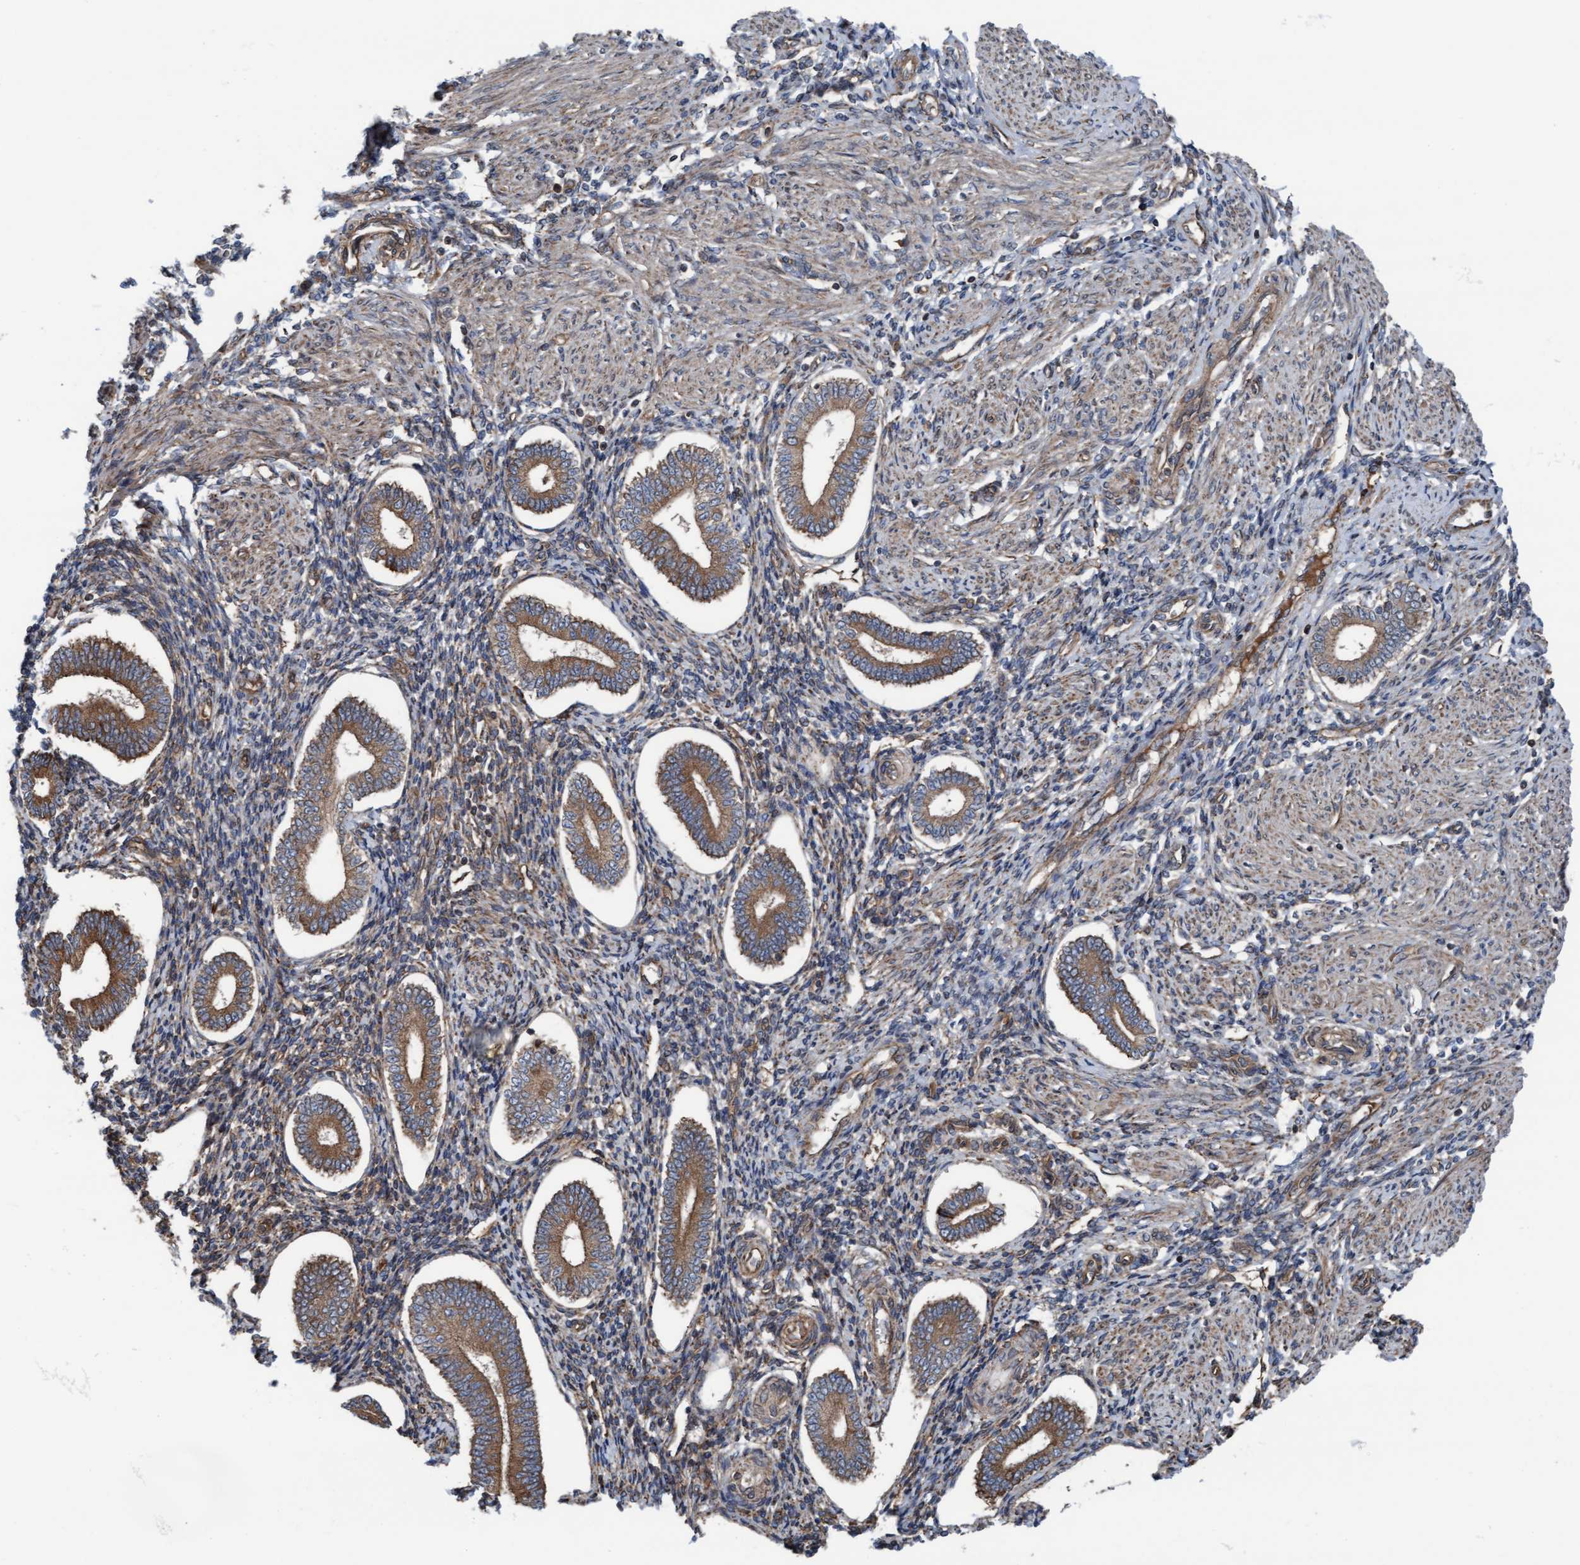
{"staining": {"intensity": "weak", "quantity": "25%-75%", "location": "cytoplasmic/membranous"}, "tissue": "endometrium", "cell_type": "Cells in endometrial stroma", "image_type": "normal", "snomed": [{"axis": "morphology", "description": "Normal tissue, NOS"}, {"axis": "topography", "description": "Endometrium"}], "caption": "Immunohistochemical staining of benign human endometrium exhibits 25%-75% levels of weak cytoplasmic/membranous protein positivity in about 25%-75% of cells in endometrial stroma. The staining is performed using DAB brown chromogen to label protein expression. The nuclei are counter-stained blue using hematoxylin.", "gene": "RAP1GAP2", "patient": {"sex": "female", "age": 42}}